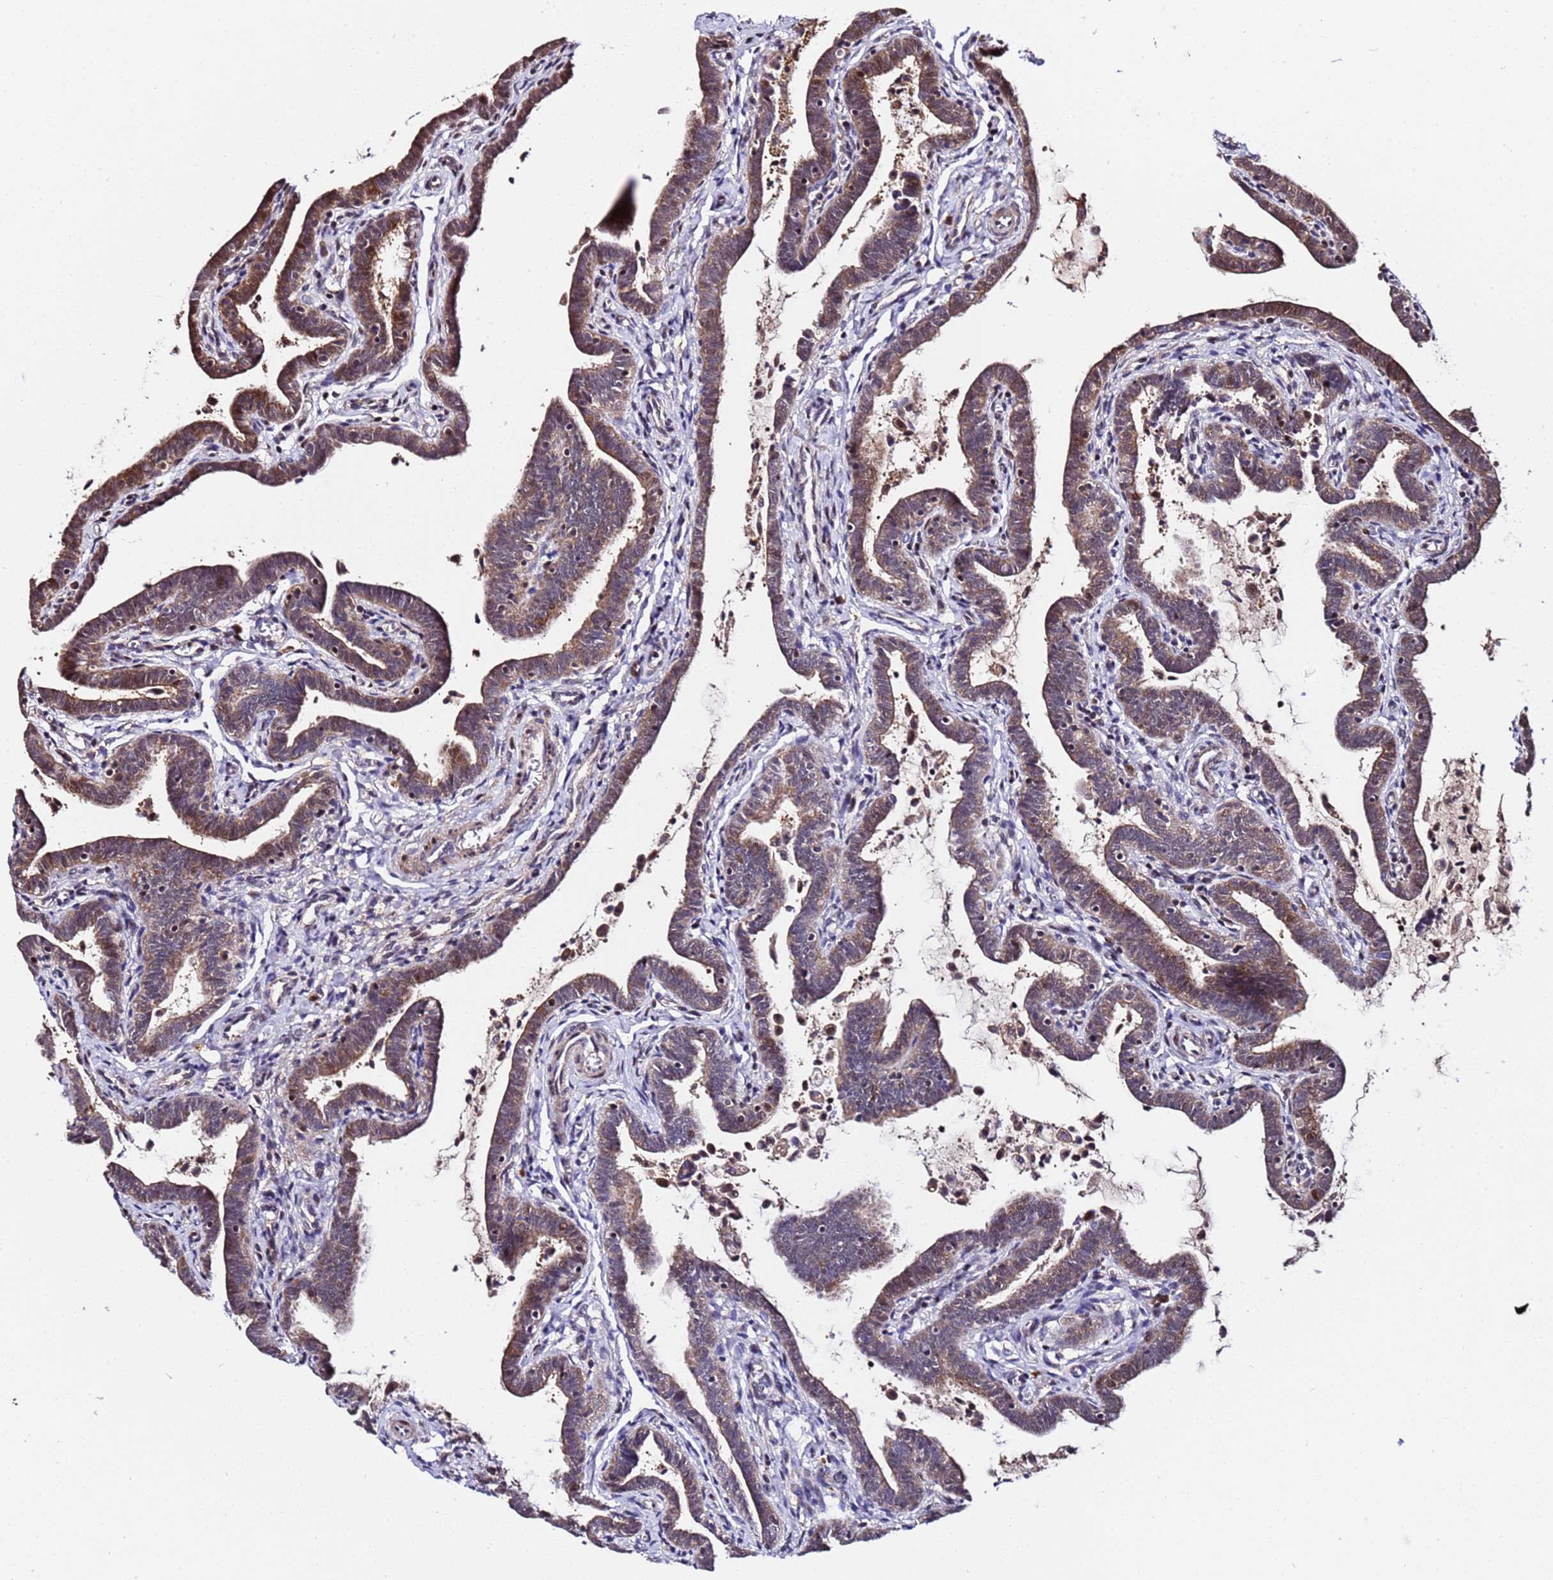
{"staining": {"intensity": "moderate", "quantity": ">75%", "location": "cytoplasmic/membranous"}, "tissue": "fallopian tube", "cell_type": "Glandular cells", "image_type": "normal", "snomed": [{"axis": "morphology", "description": "Normal tissue, NOS"}, {"axis": "topography", "description": "Fallopian tube"}], "caption": "Fallopian tube stained with DAB (3,3'-diaminobenzidine) IHC shows medium levels of moderate cytoplasmic/membranous expression in approximately >75% of glandular cells.", "gene": "WNK4", "patient": {"sex": "female", "age": 36}}